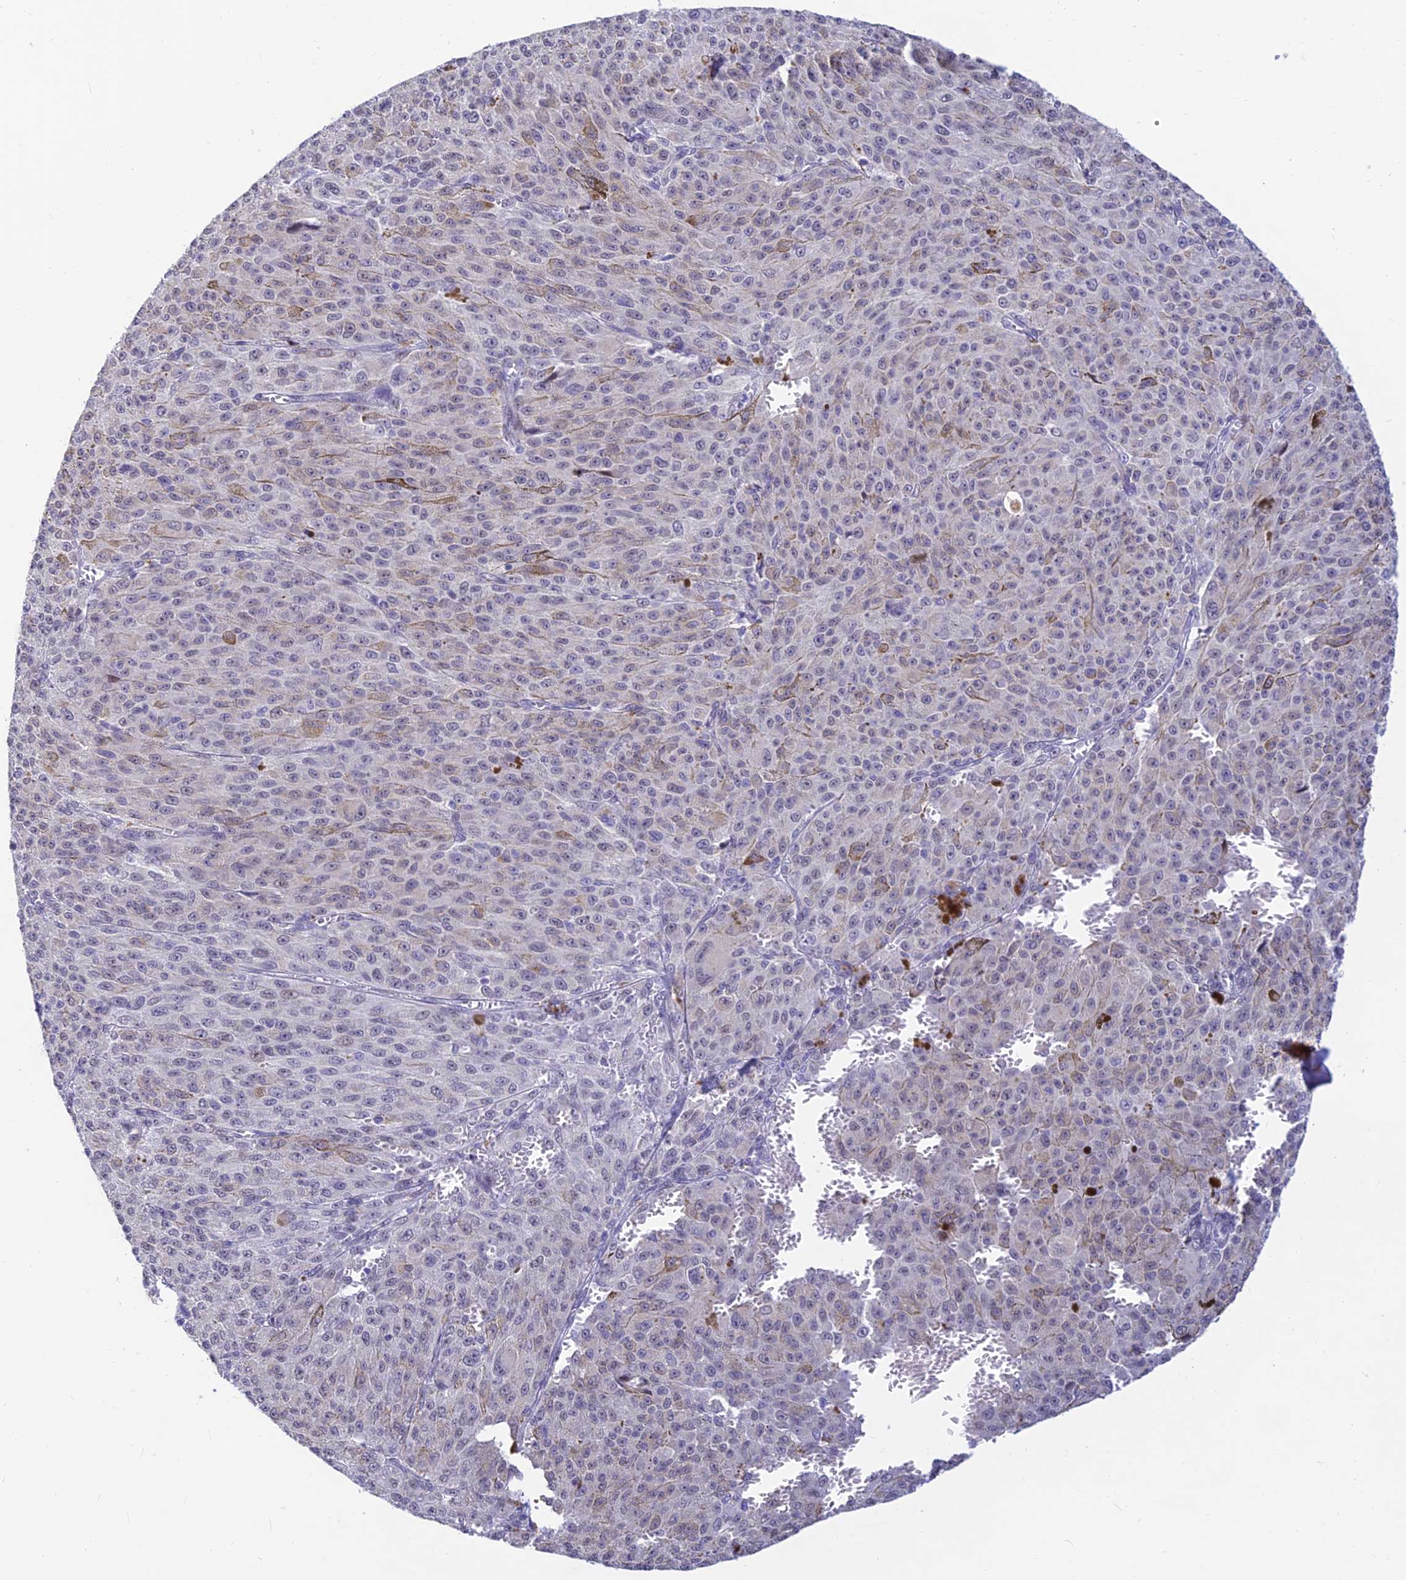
{"staining": {"intensity": "negative", "quantity": "none", "location": "none"}, "tissue": "melanoma", "cell_type": "Tumor cells", "image_type": "cancer", "snomed": [{"axis": "morphology", "description": "Malignant melanoma, NOS"}, {"axis": "topography", "description": "Skin"}], "caption": "IHC histopathology image of human melanoma stained for a protein (brown), which shows no expression in tumor cells.", "gene": "INKA1", "patient": {"sex": "female", "age": 52}}